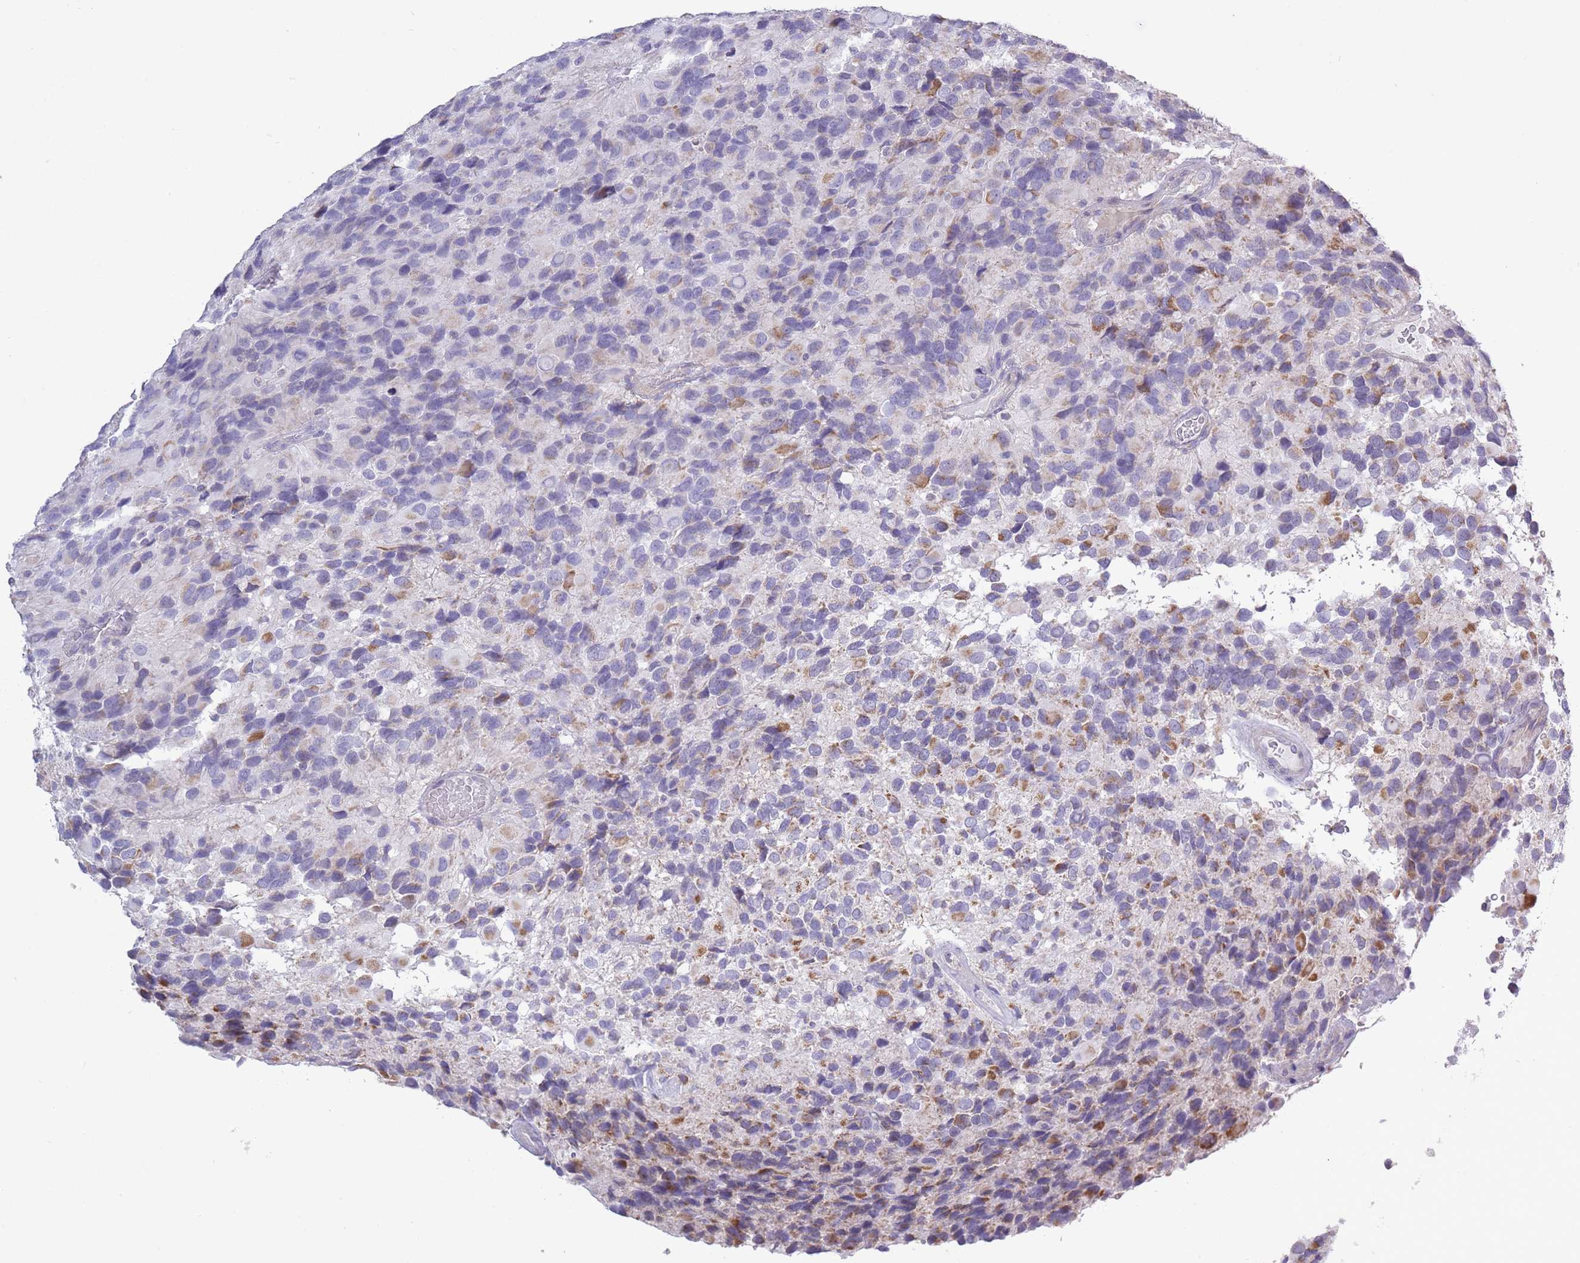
{"staining": {"intensity": "moderate", "quantity": "<25%", "location": "cytoplasmic/membranous"}, "tissue": "glioma", "cell_type": "Tumor cells", "image_type": "cancer", "snomed": [{"axis": "morphology", "description": "Glioma, malignant, High grade"}, {"axis": "topography", "description": "Brain"}], "caption": "Immunohistochemical staining of human malignant glioma (high-grade) reveals moderate cytoplasmic/membranous protein expression in approximately <25% of tumor cells. The staining was performed using DAB to visualize the protein expression in brown, while the nuclei were stained in blue with hematoxylin (Magnification: 20x).", "gene": "ZBTB24", "patient": {"sex": "male", "age": 77}}